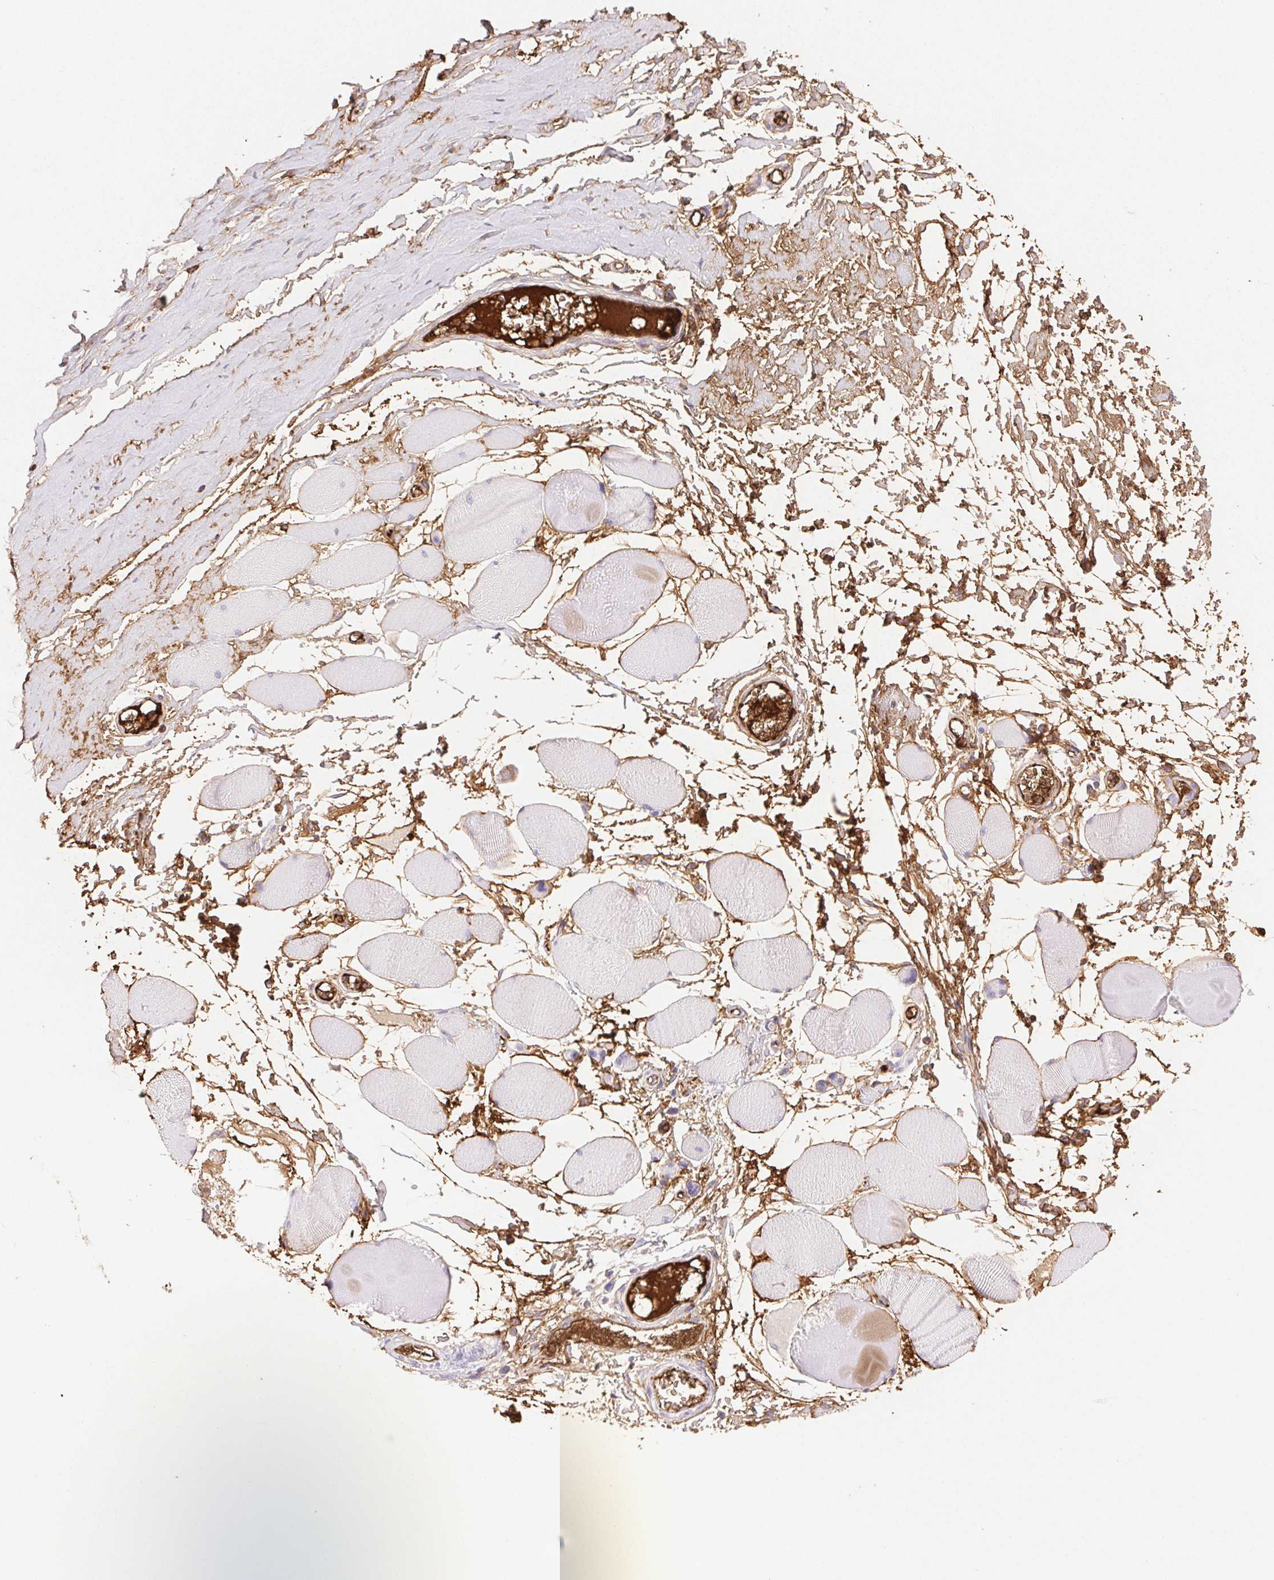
{"staining": {"intensity": "moderate", "quantity": "<25%", "location": "cytoplasmic/membranous"}, "tissue": "skeletal muscle", "cell_type": "Myocytes", "image_type": "normal", "snomed": [{"axis": "morphology", "description": "Normal tissue, NOS"}, {"axis": "topography", "description": "Skeletal muscle"}], "caption": "This image shows immunohistochemistry (IHC) staining of unremarkable human skeletal muscle, with low moderate cytoplasmic/membranous staining in about <25% of myocytes.", "gene": "FGA", "patient": {"sex": "female", "age": 75}}